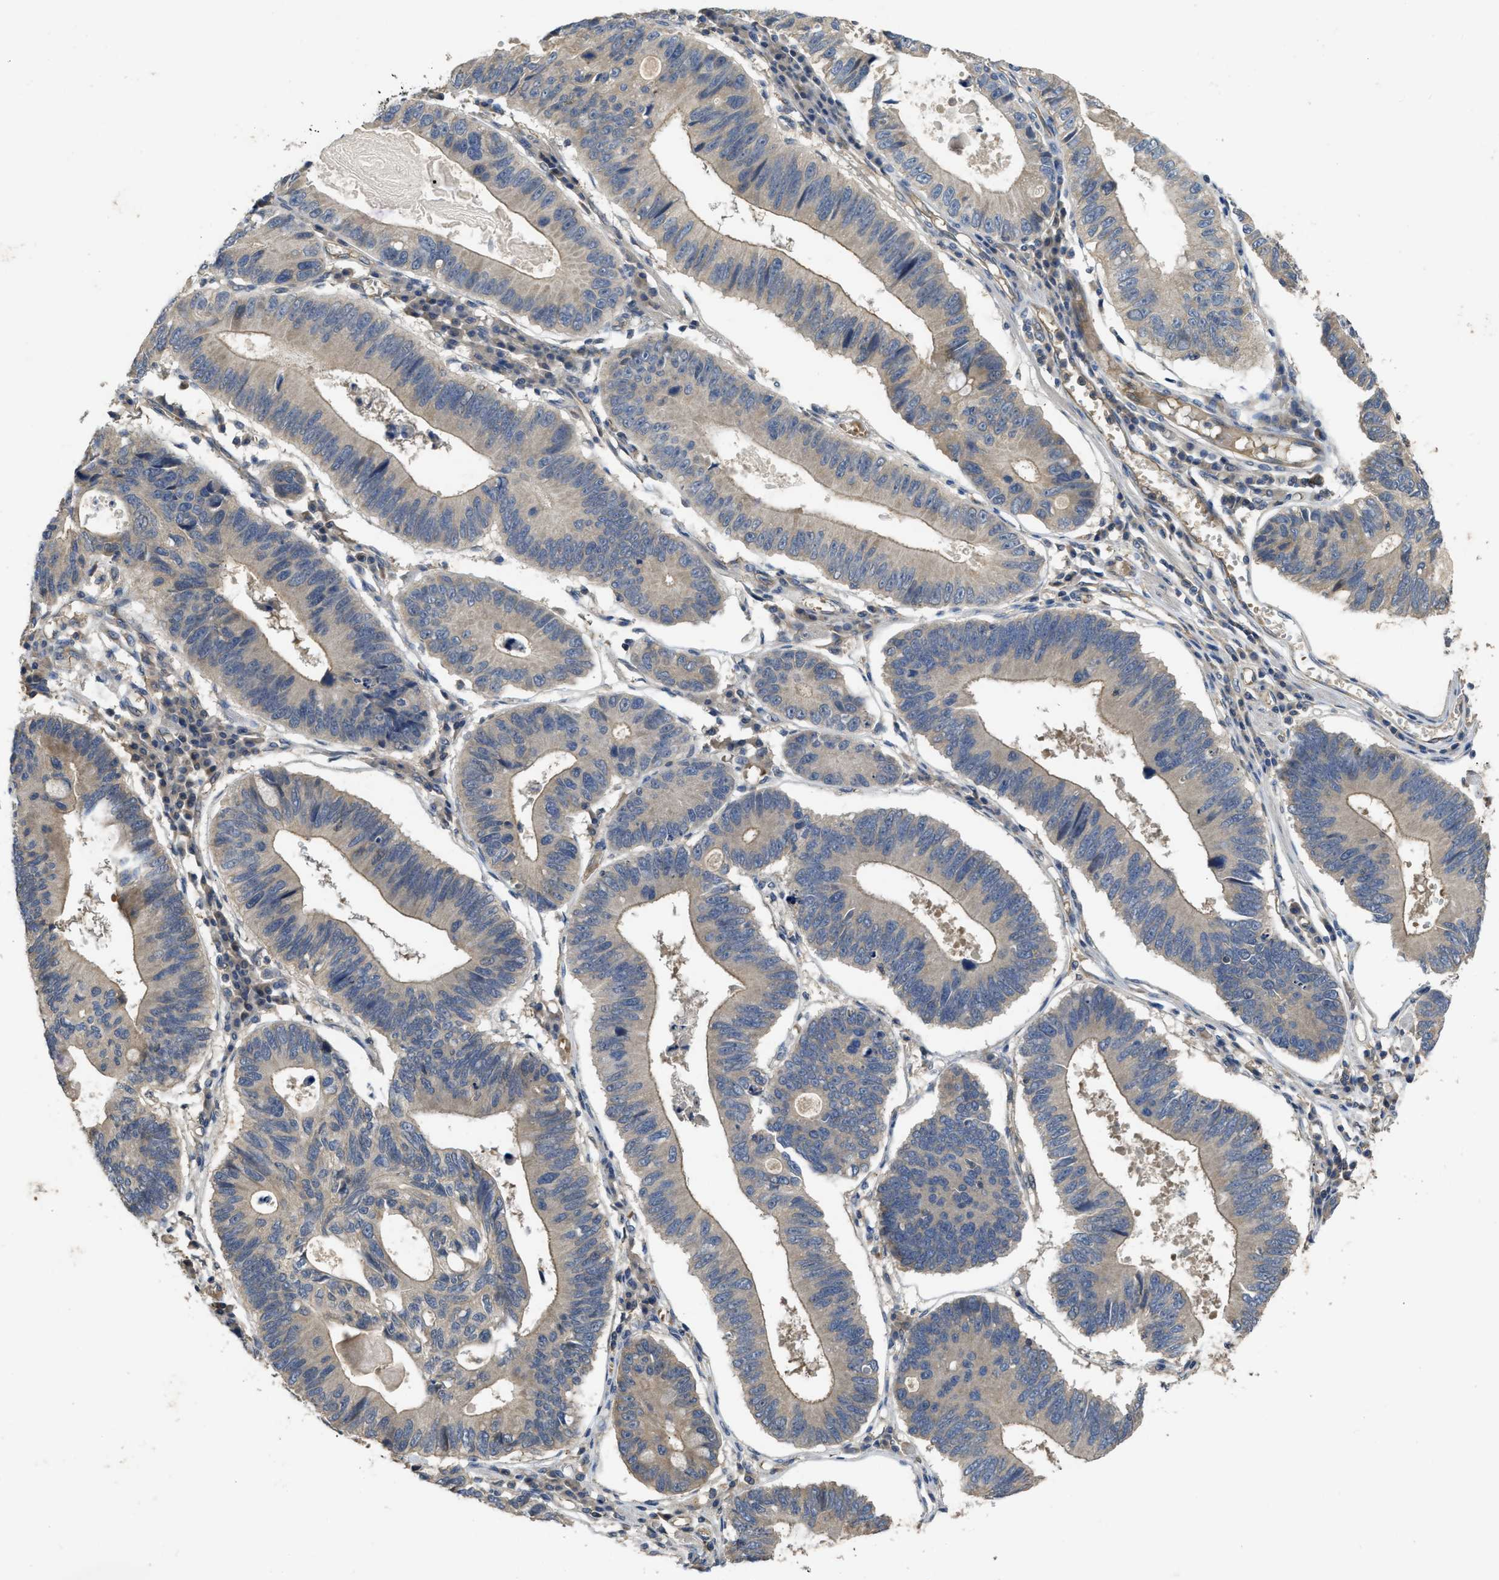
{"staining": {"intensity": "negative", "quantity": "none", "location": "none"}, "tissue": "stomach cancer", "cell_type": "Tumor cells", "image_type": "cancer", "snomed": [{"axis": "morphology", "description": "Adenocarcinoma, NOS"}, {"axis": "topography", "description": "Stomach"}], "caption": "Immunohistochemistry (IHC) photomicrograph of stomach cancer (adenocarcinoma) stained for a protein (brown), which reveals no positivity in tumor cells.", "gene": "PPP3CA", "patient": {"sex": "male", "age": 59}}